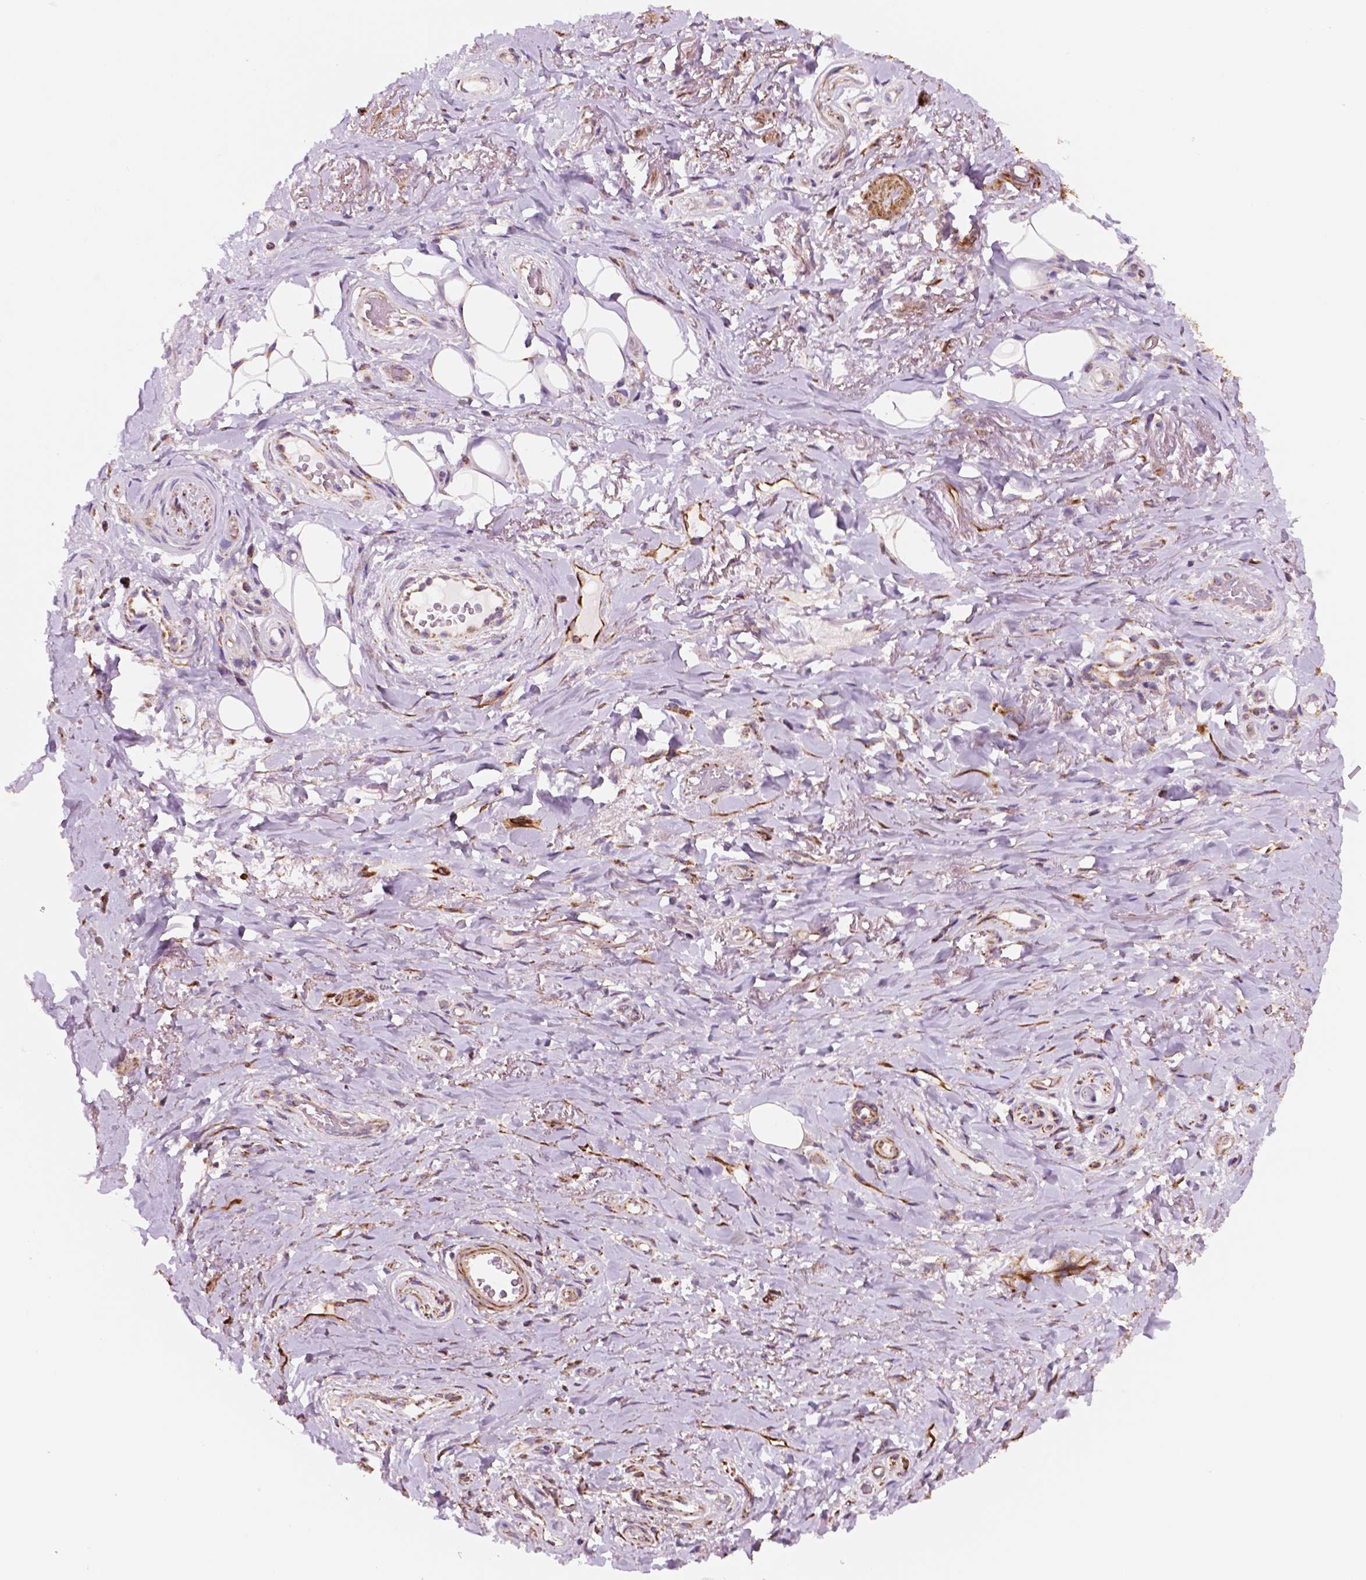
{"staining": {"intensity": "weak", "quantity": ">75%", "location": "cytoplasmic/membranous"}, "tissue": "adipose tissue", "cell_type": "Adipocytes", "image_type": "normal", "snomed": [{"axis": "morphology", "description": "Normal tissue, NOS"}, {"axis": "topography", "description": "Anal"}, {"axis": "topography", "description": "Peripheral nerve tissue"}], "caption": "Protein expression analysis of benign adipose tissue shows weak cytoplasmic/membranous staining in approximately >75% of adipocytes.", "gene": "GEMIN4", "patient": {"sex": "male", "age": 53}}